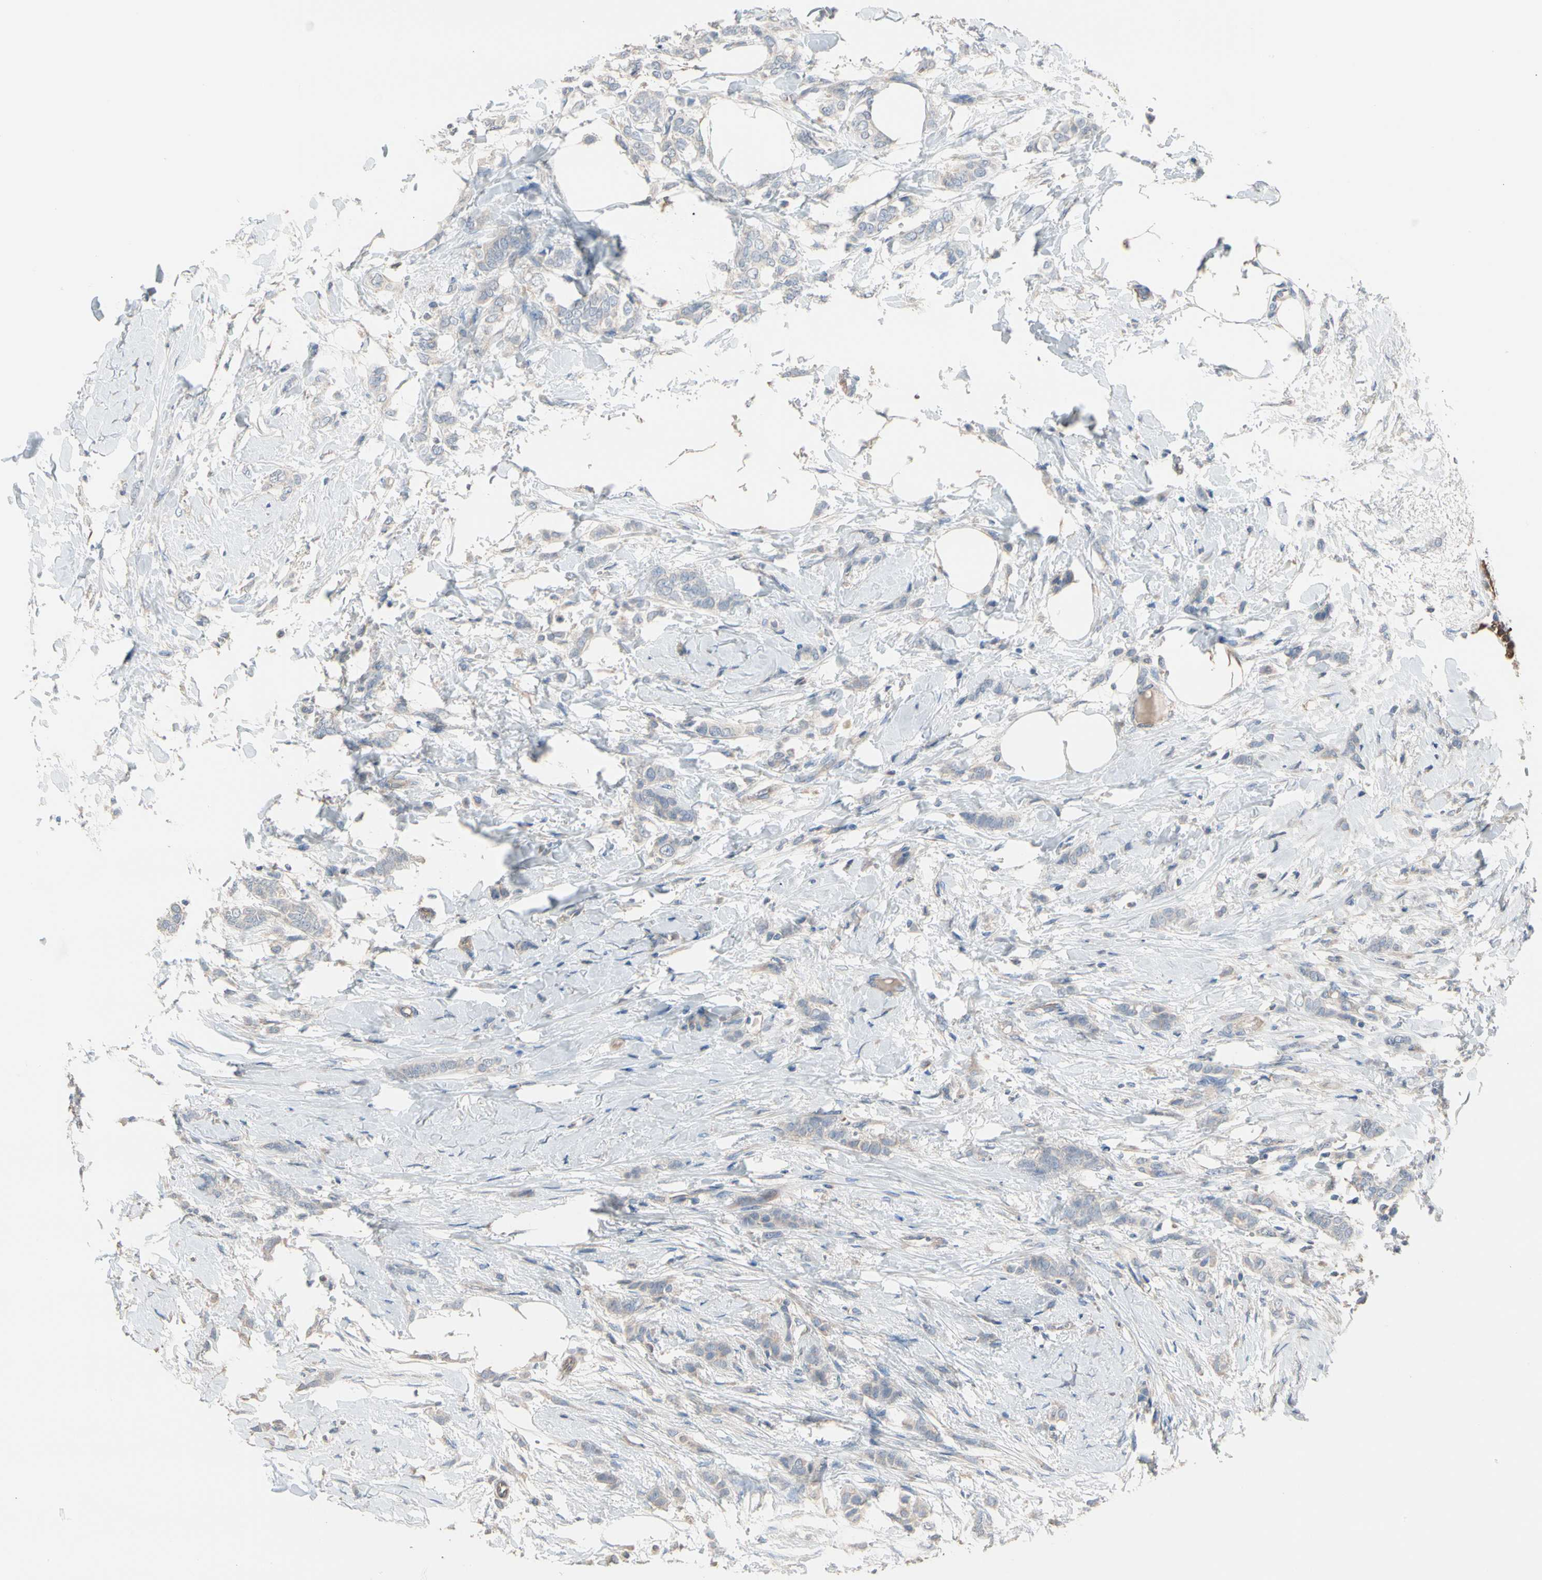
{"staining": {"intensity": "negative", "quantity": "none", "location": "none"}, "tissue": "breast cancer", "cell_type": "Tumor cells", "image_type": "cancer", "snomed": [{"axis": "morphology", "description": "Lobular carcinoma, in situ"}, {"axis": "morphology", "description": "Lobular carcinoma"}, {"axis": "topography", "description": "Breast"}], "caption": "This micrograph is of breast lobular carcinoma in situ stained with IHC to label a protein in brown with the nuclei are counter-stained blue. There is no expression in tumor cells. (Stains: DAB immunohistochemistry with hematoxylin counter stain, Microscopy: brightfield microscopy at high magnification).", "gene": "BBOX1", "patient": {"sex": "female", "age": 41}}